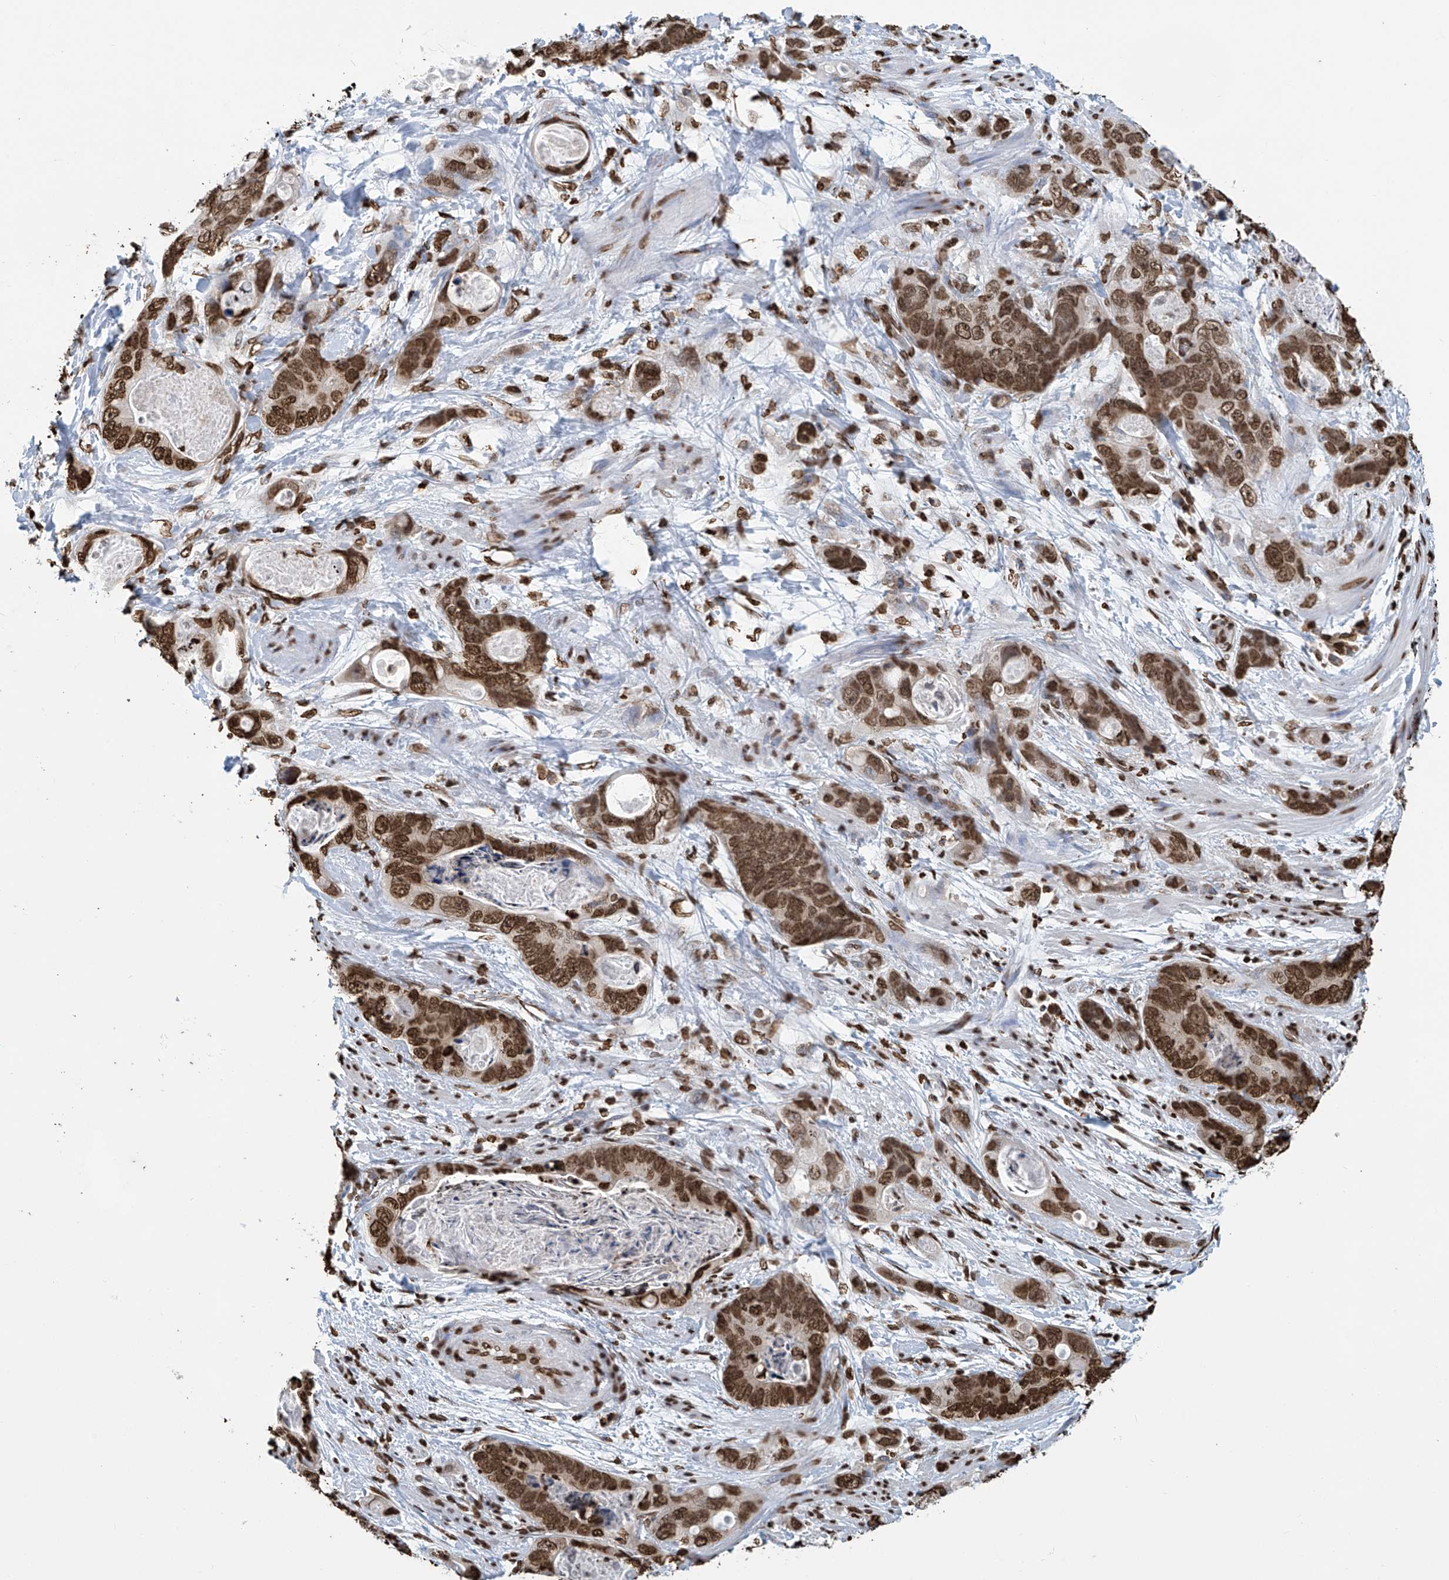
{"staining": {"intensity": "strong", "quantity": ">75%", "location": "nuclear"}, "tissue": "stomach cancer", "cell_type": "Tumor cells", "image_type": "cancer", "snomed": [{"axis": "morphology", "description": "Adenocarcinoma, NOS"}, {"axis": "topography", "description": "Stomach"}], "caption": "This is a histology image of immunohistochemistry staining of stomach adenocarcinoma, which shows strong expression in the nuclear of tumor cells.", "gene": "DPPA2", "patient": {"sex": "female", "age": 89}}